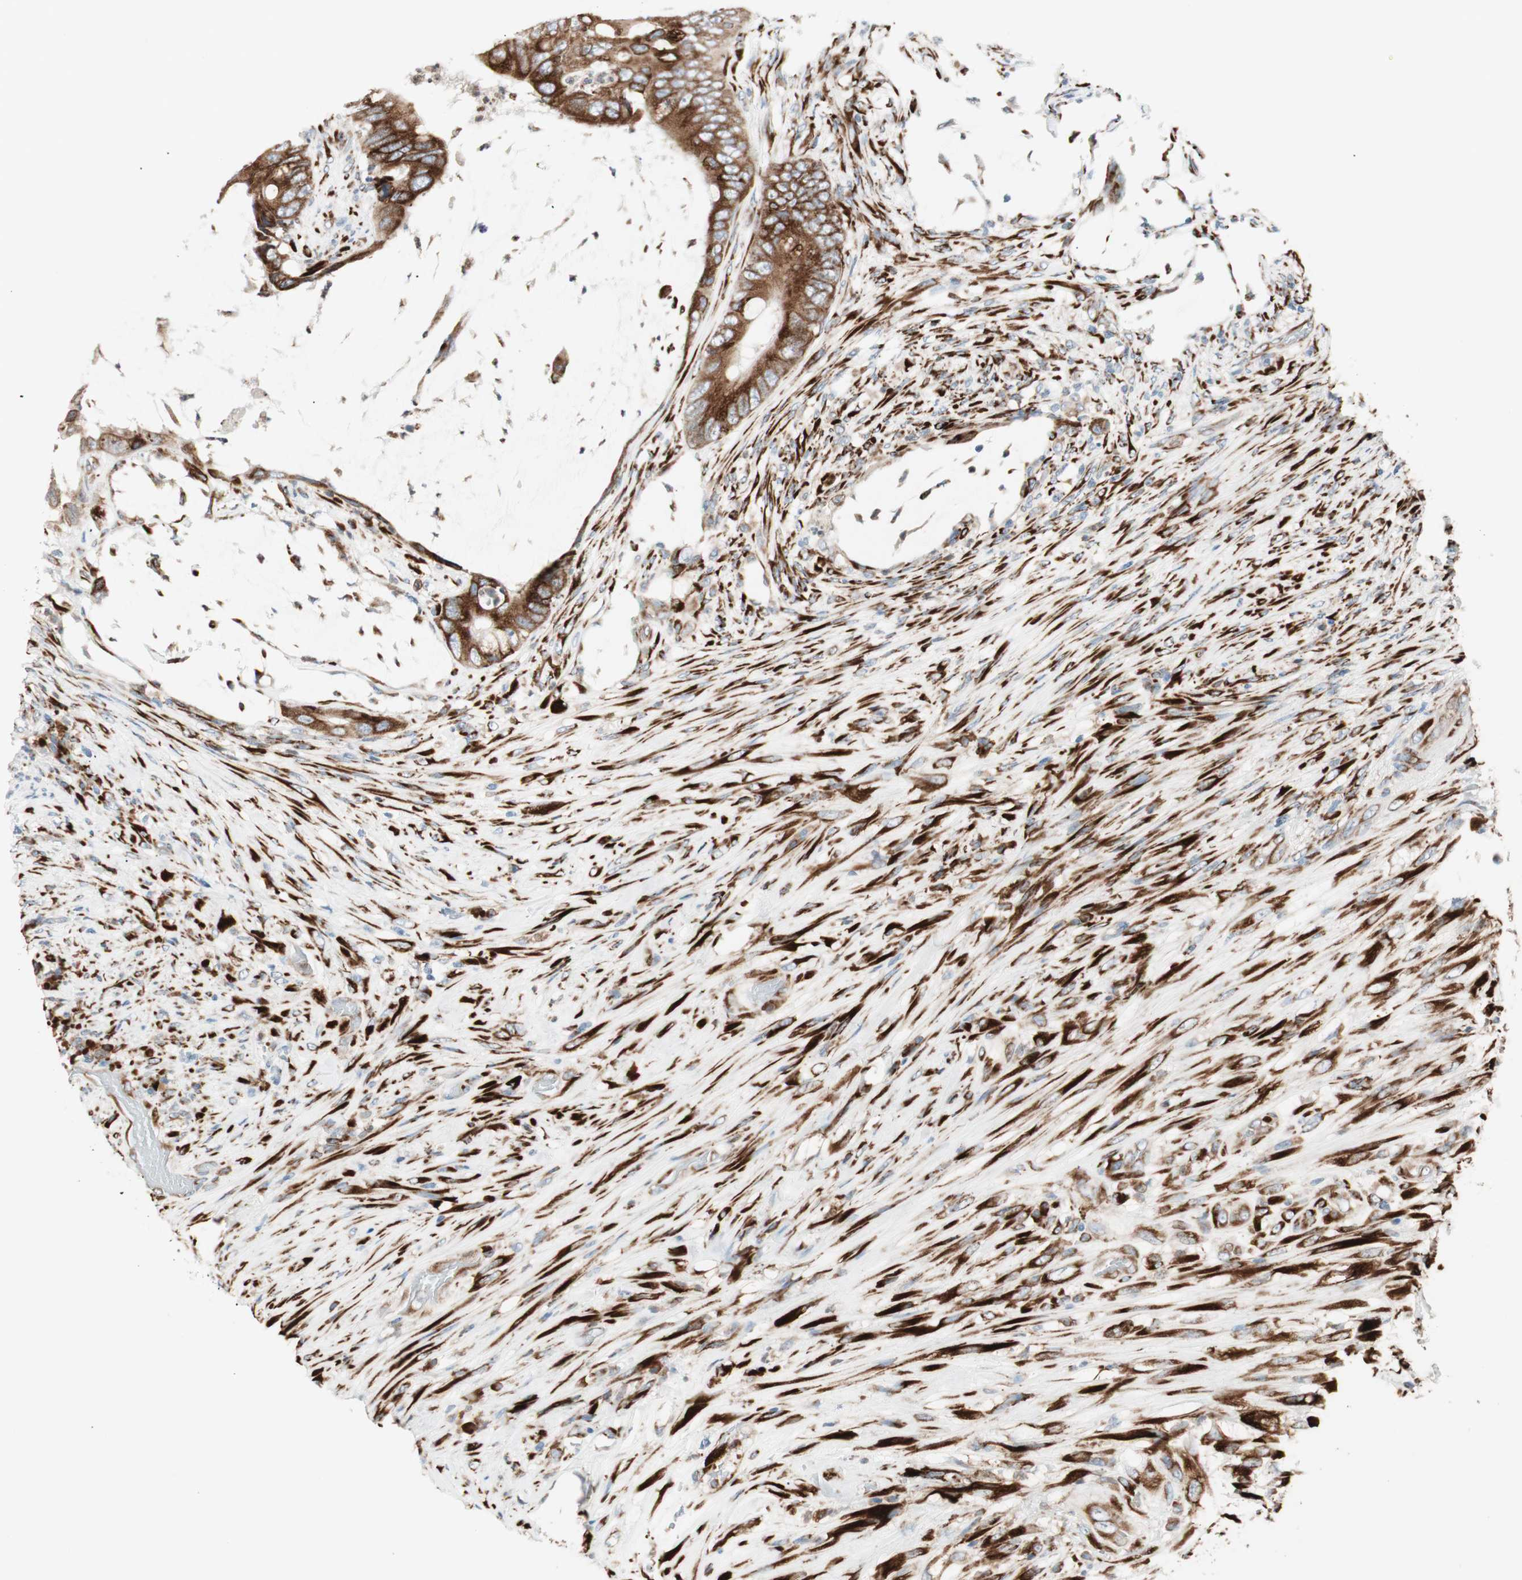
{"staining": {"intensity": "strong", "quantity": ">75%", "location": "cytoplasmic/membranous"}, "tissue": "colorectal cancer", "cell_type": "Tumor cells", "image_type": "cancer", "snomed": [{"axis": "morphology", "description": "Adenocarcinoma, NOS"}, {"axis": "topography", "description": "Rectum"}], "caption": "Human colorectal adenocarcinoma stained with a protein marker shows strong staining in tumor cells.", "gene": "P4HTM", "patient": {"sex": "female", "age": 77}}